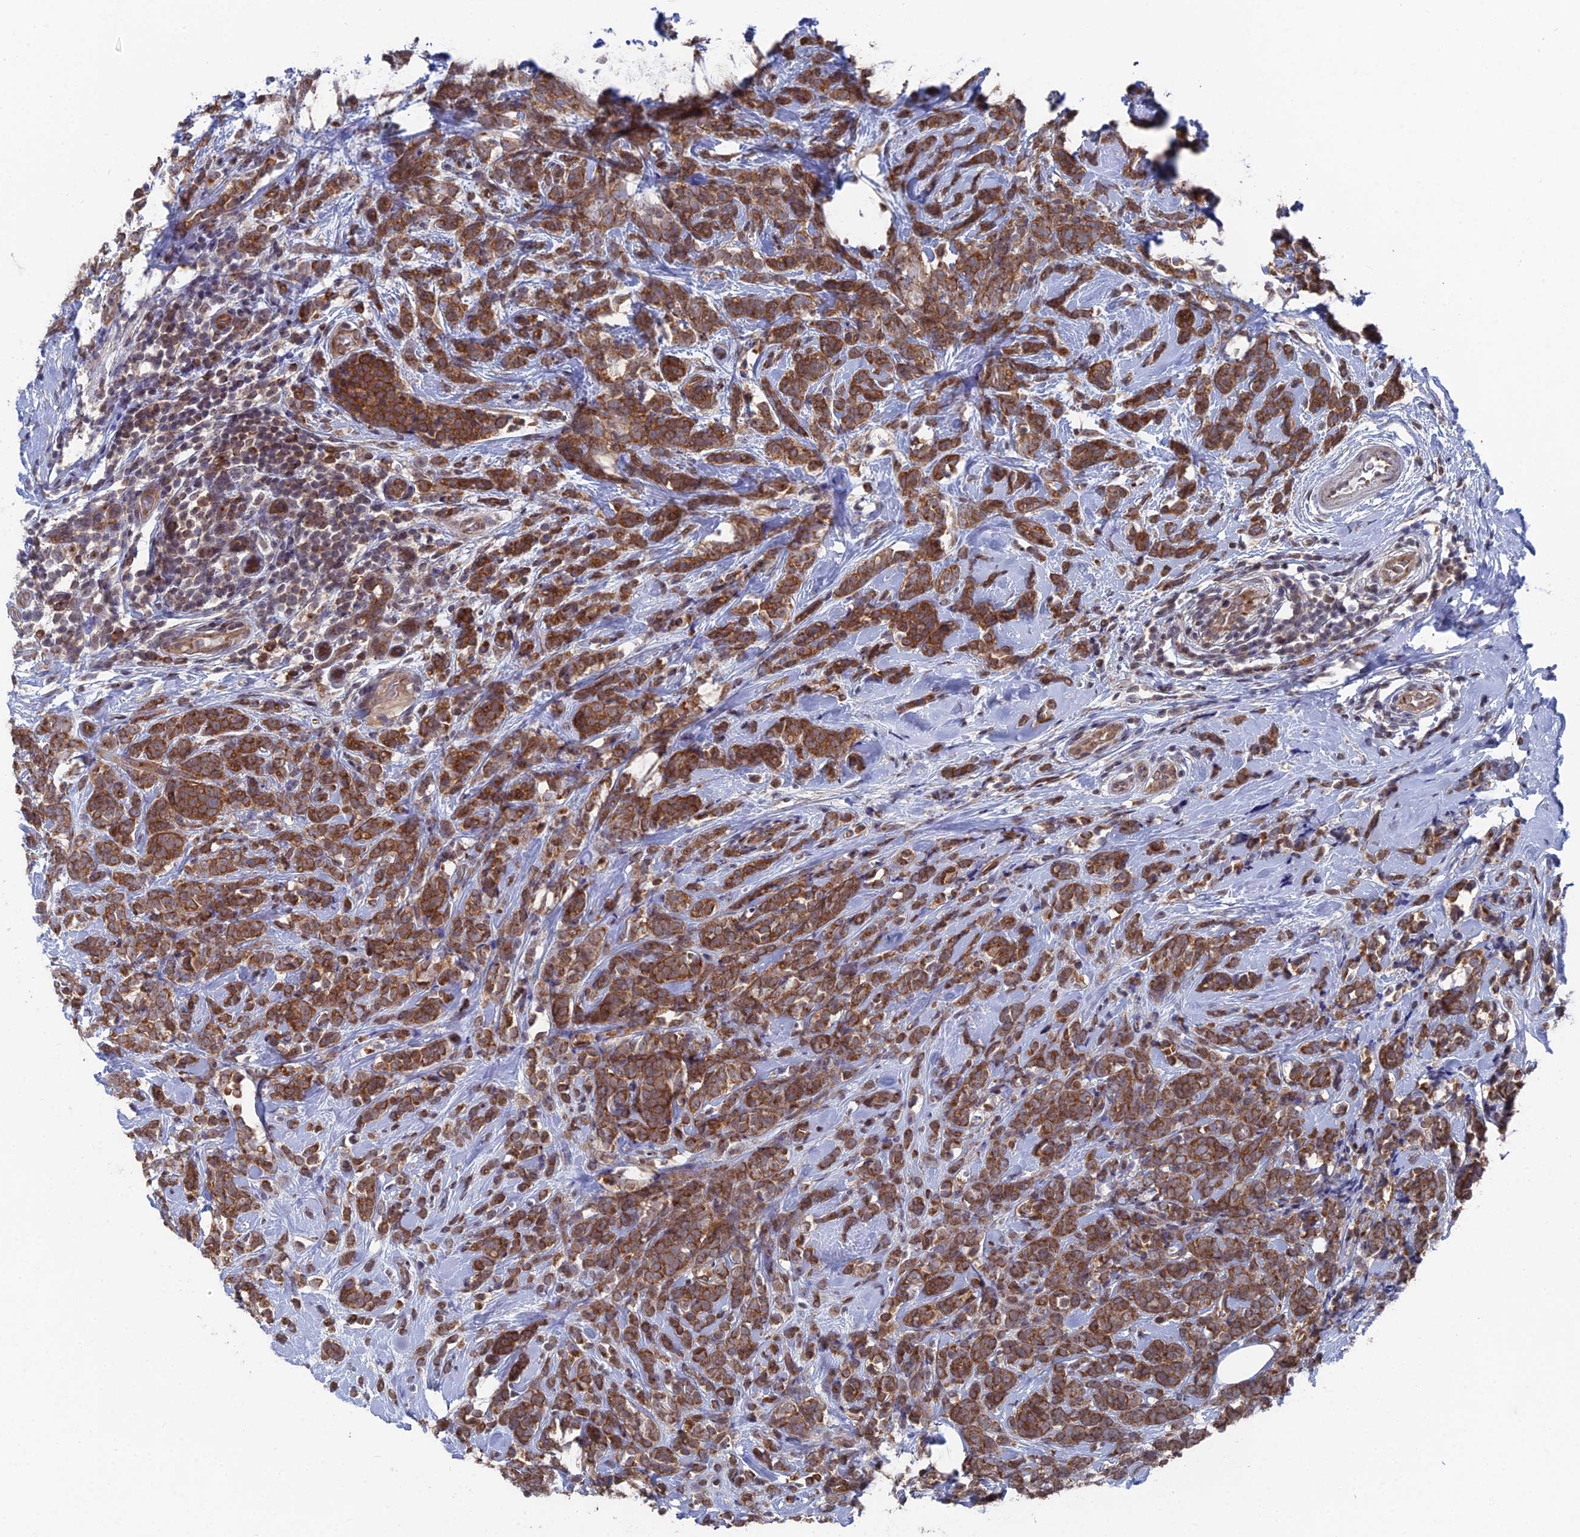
{"staining": {"intensity": "strong", "quantity": ">75%", "location": "cytoplasmic/membranous"}, "tissue": "breast cancer", "cell_type": "Tumor cells", "image_type": "cancer", "snomed": [{"axis": "morphology", "description": "Lobular carcinoma"}, {"axis": "topography", "description": "Breast"}], "caption": "Protein expression analysis of human lobular carcinoma (breast) reveals strong cytoplasmic/membranous staining in about >75% of tumor cells.", "gene": "FHIP2A", "patient": {"sex": "female", "age": 58}}